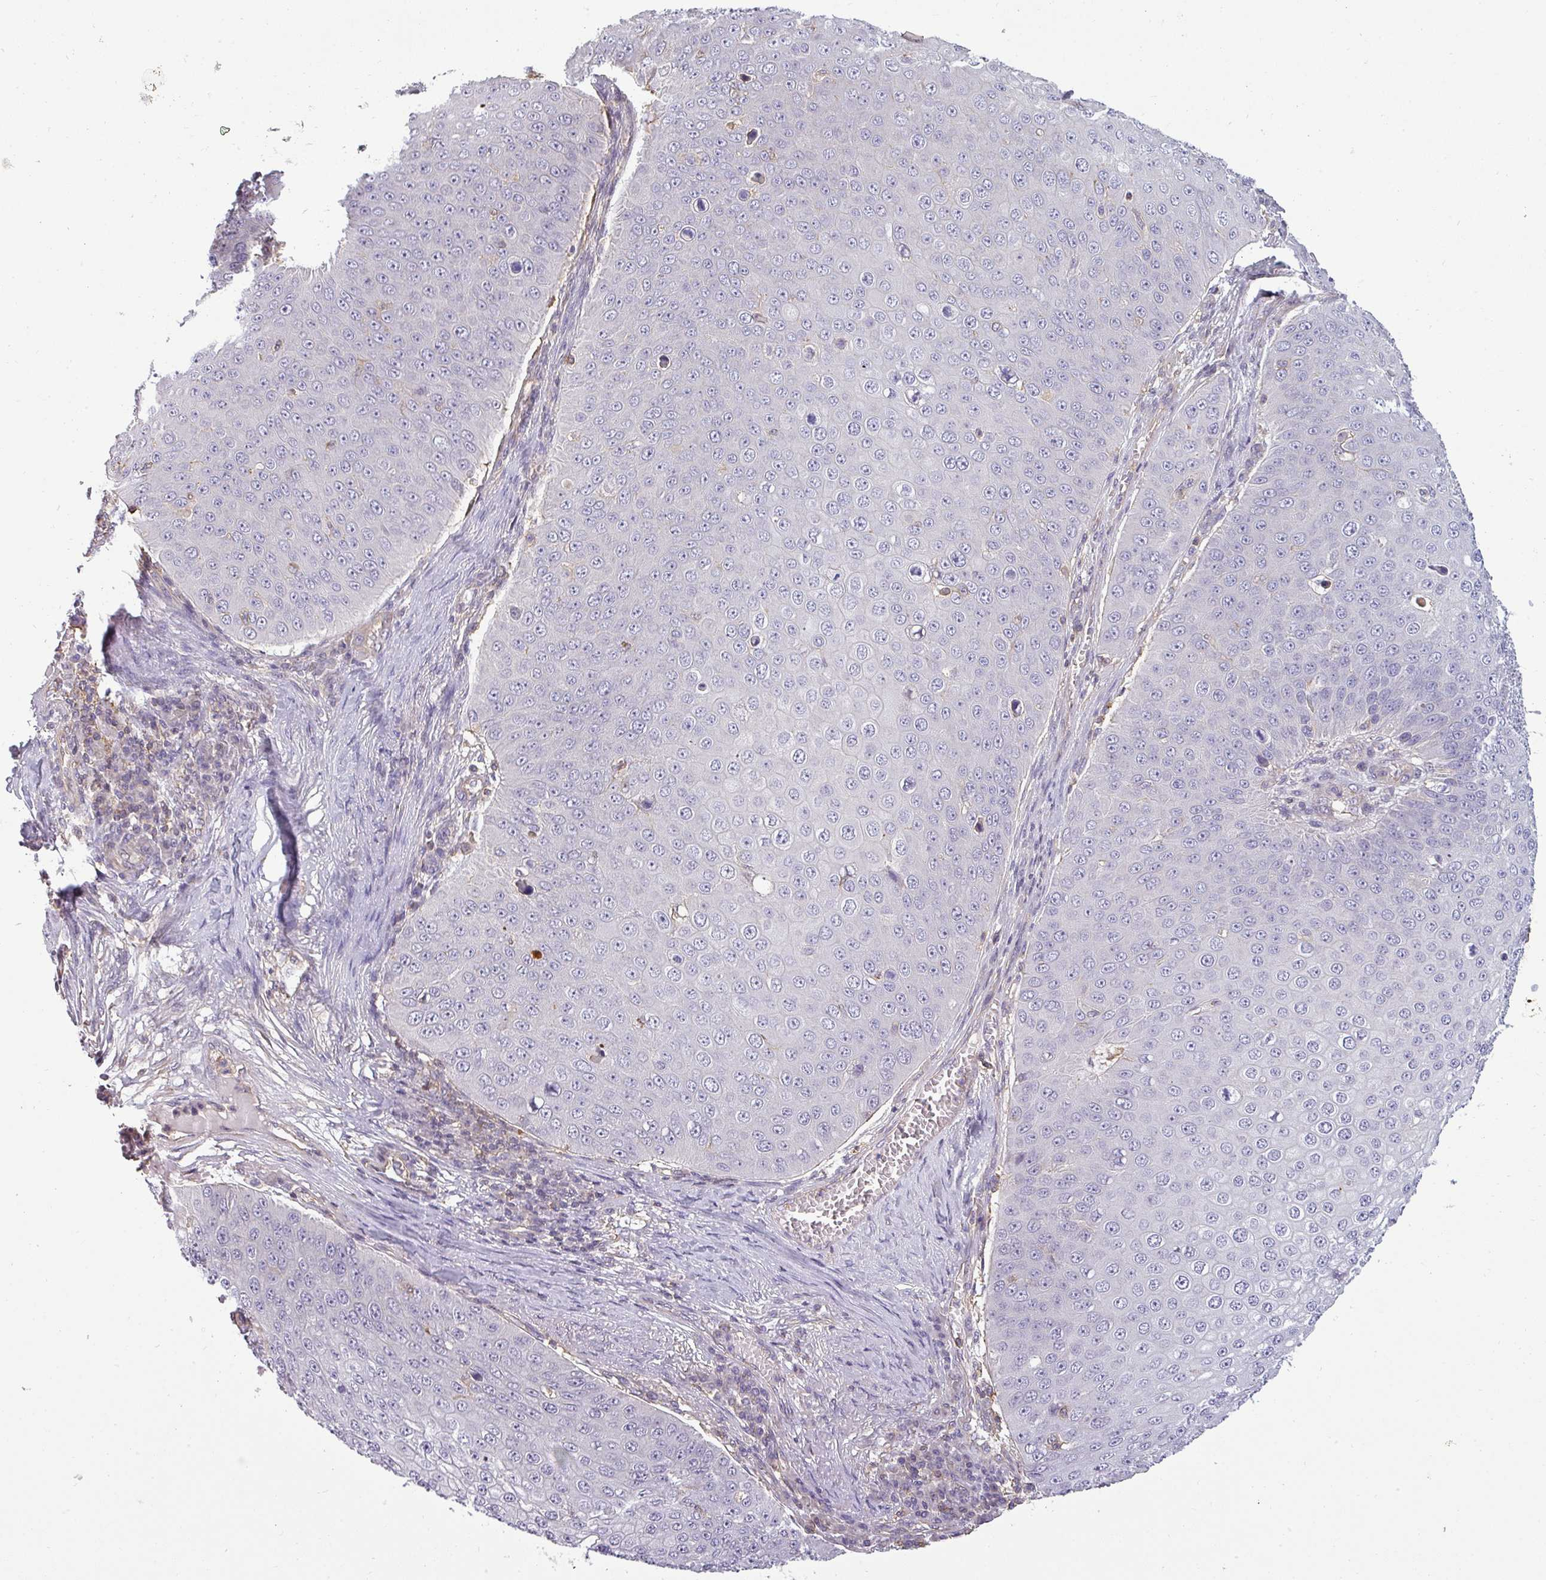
{"staining": {"intensity": "negative", "quantity": "none", "location": "none"}, "tissue": "skin cancer", "cell_type": "Tumor cells", "image_type": "cancer", "snomed": [{"axis": "morphology", "description": "Squamous cell carcinoma, NOS"}, {"axis": "topography", "description": "Skin"}], "caption": "Protein analysis of squamous cell carcinoma (skin) displays no significant positivity in tumor cells.", "gene": "ZNF835", "patient": {"sex": "male", "age": 71}}